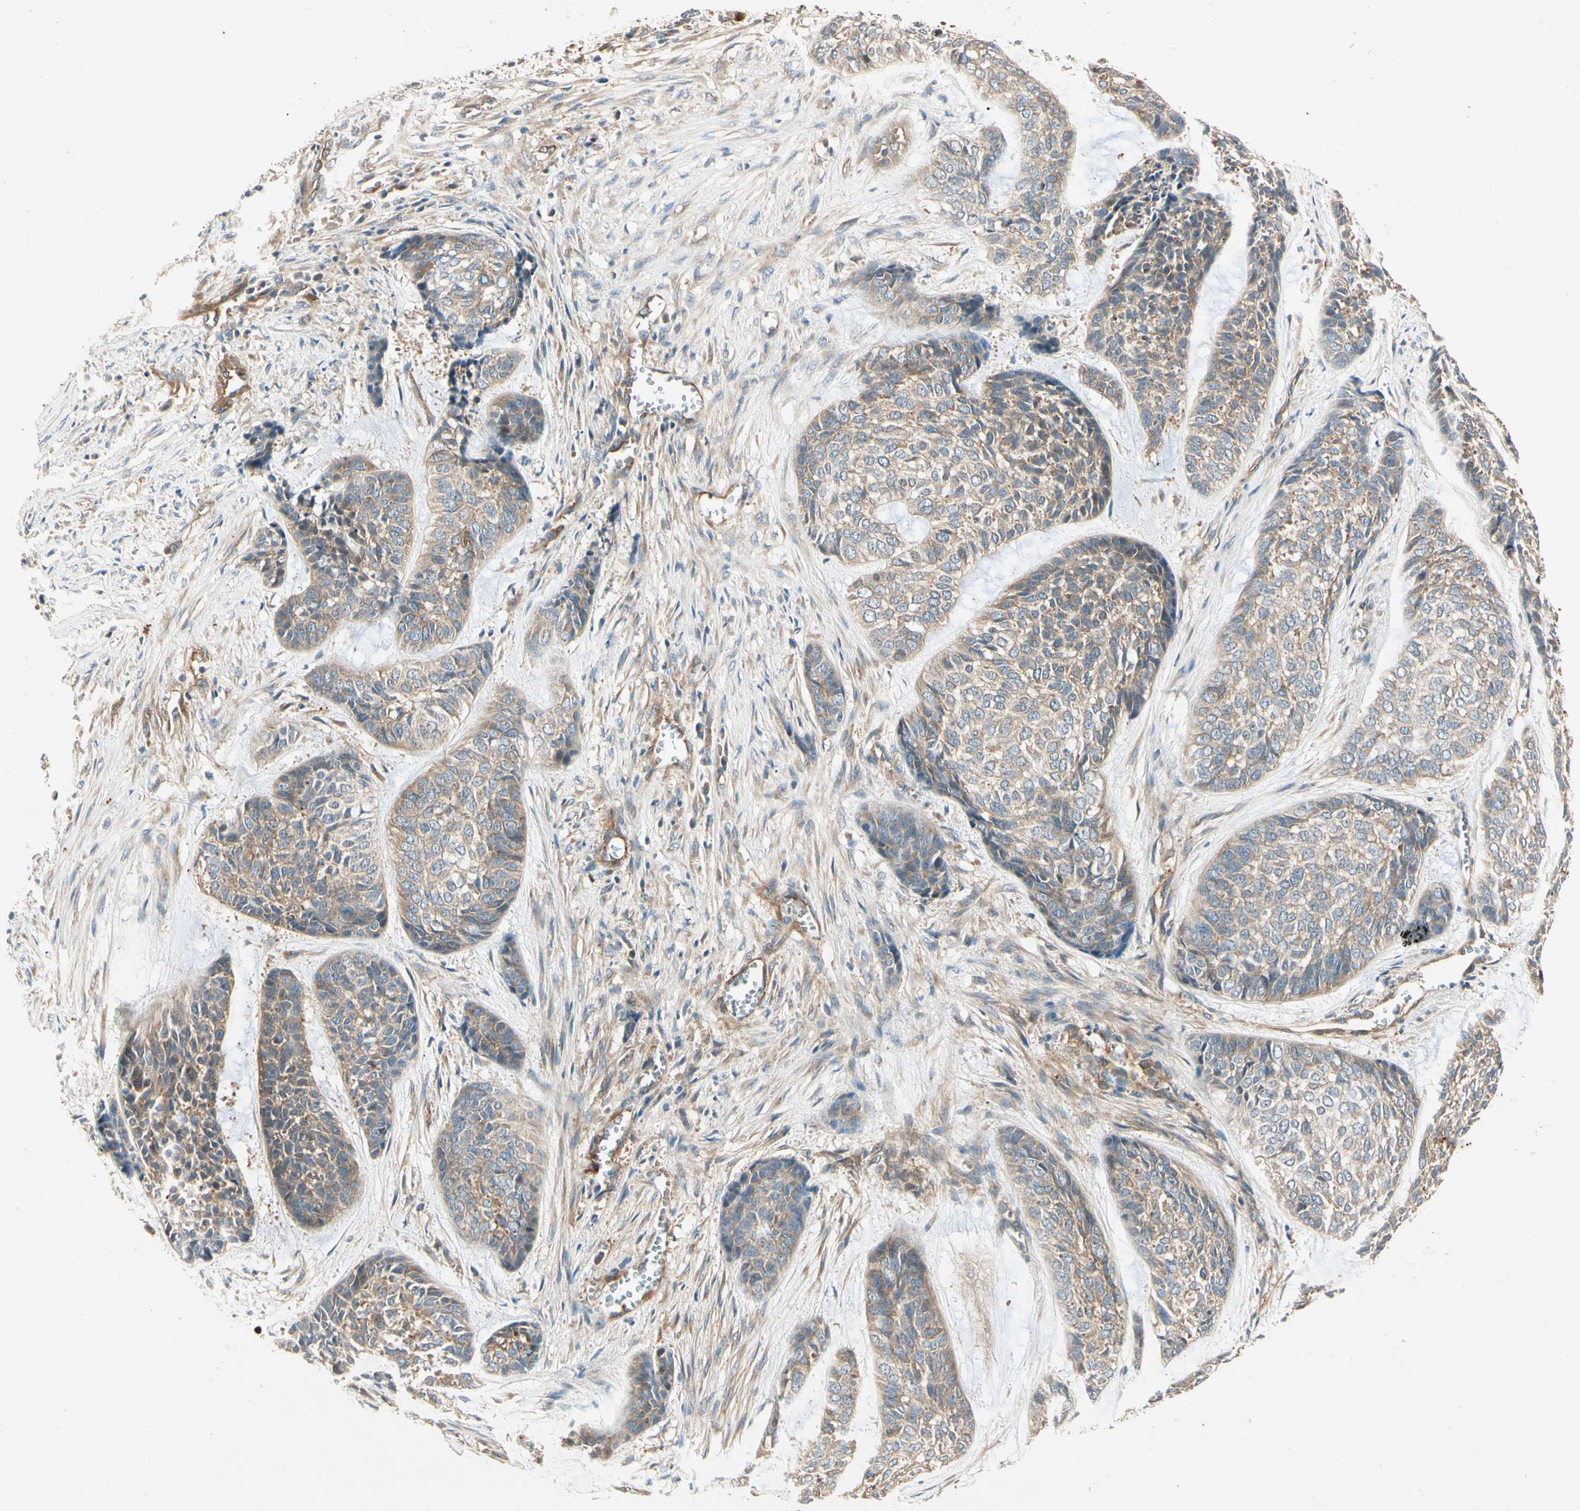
{"staining": {"intensity": "moderate", "quantity": ">75%", "location": "cytoplasmic/membranous"}, "tissue": "skin cancer", "cell_type": "Tumor cells", "image_type": "cancer", "snomed": [{"axis": "morphology", "description": "Basal cell carcinoma"}, {"axis": "topography", "description": "Skin"}], "caption": "A brown stain labels moderate cytoplasmic/membranous positivity of a protein in skin cancer (basal cell carcinoma) tumor cells.", "gene": "ROCK2", "patient": {"sex": "female", "age": 64}}